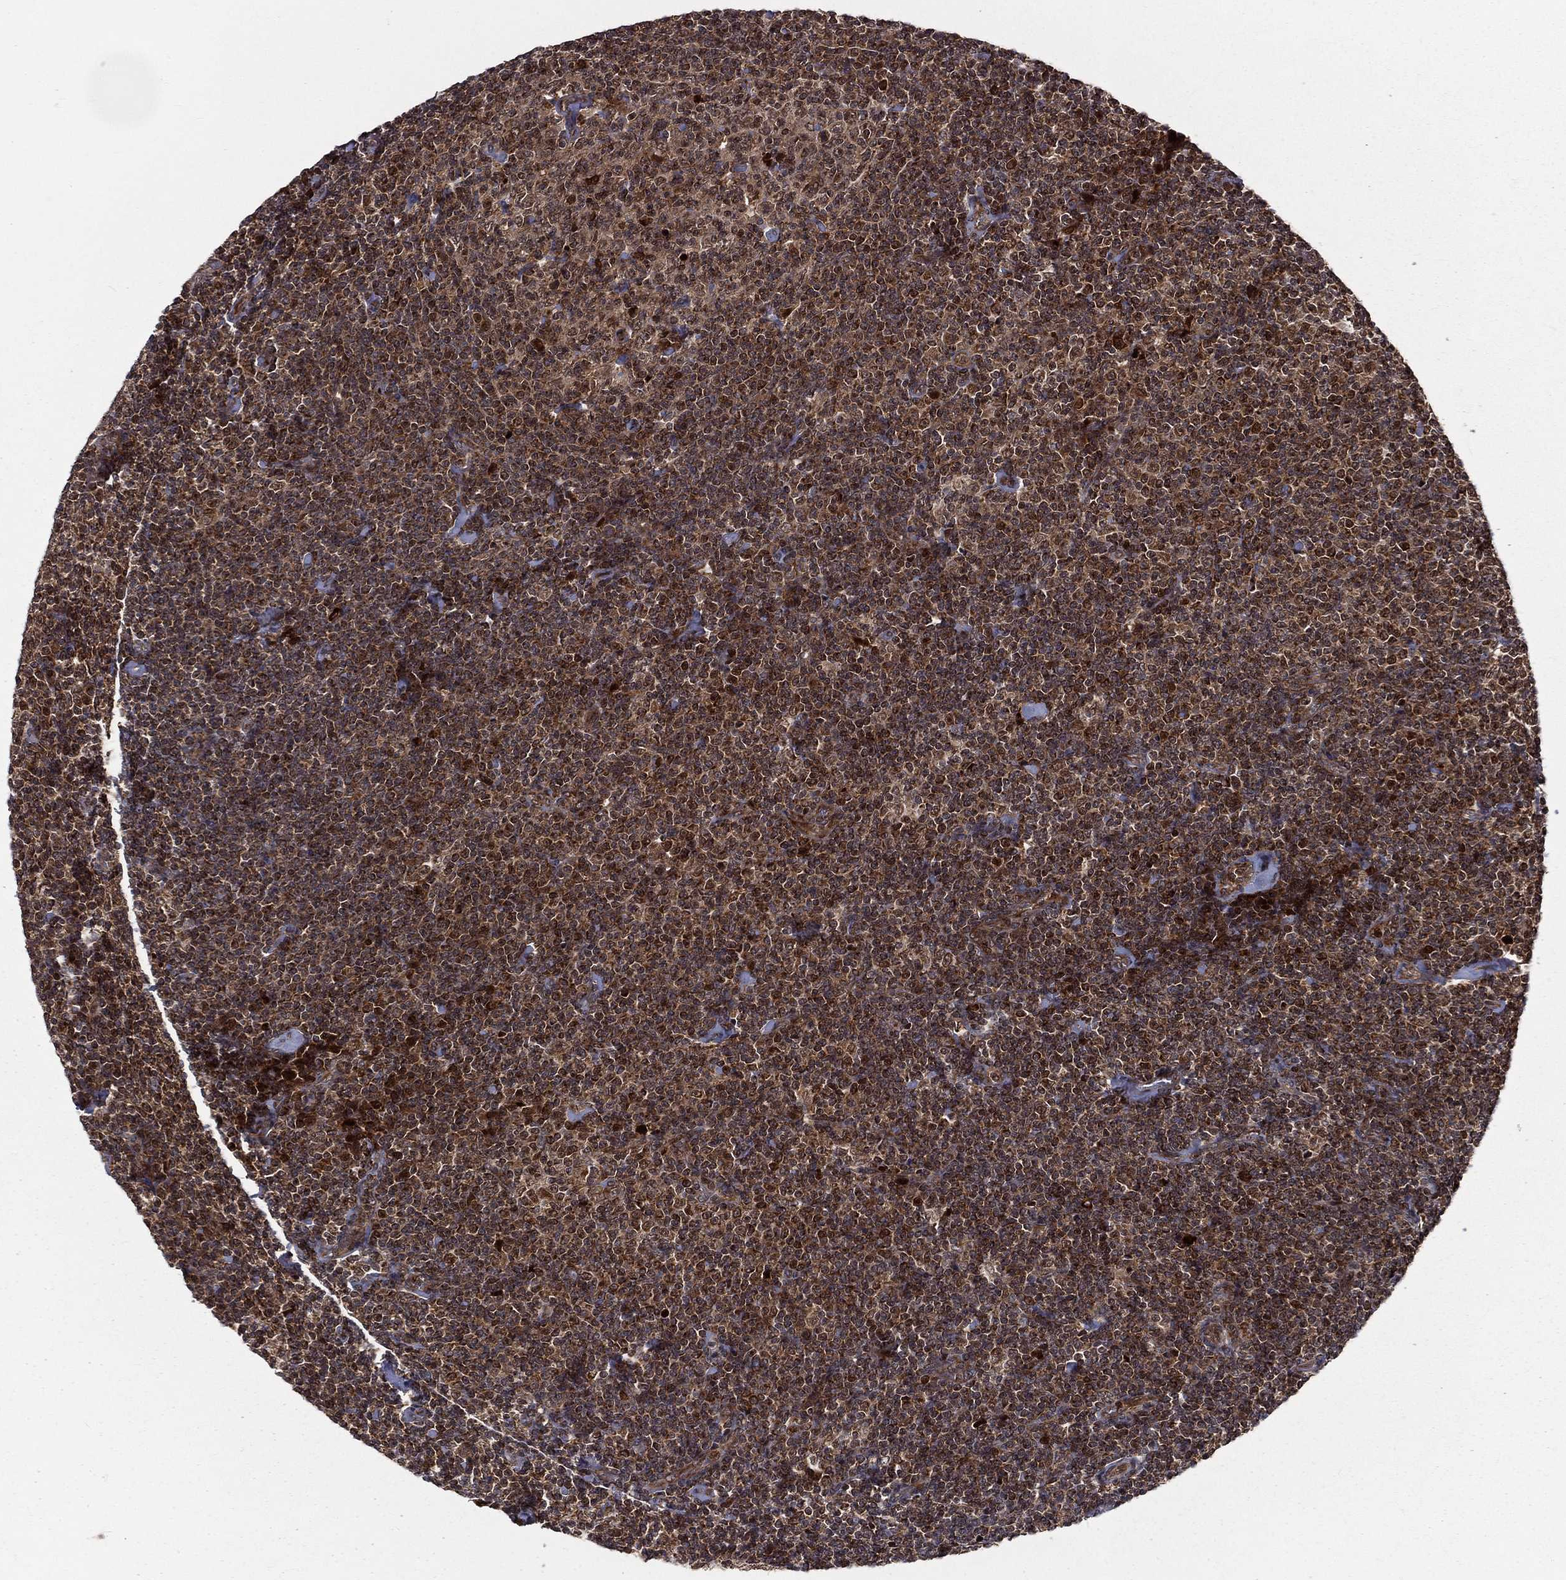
{"staining": {"intensity": "strong", "quantity": ">75%", "location": "cytoplasmic/membranous,nuclear"}, "tissue": "lymphoma", "cell_type": "Tumor cells", "image_type": "cancer", "snomed": [{"axis": "morphology", "description": "Malignant lymphoma, non-Hodgkin's type, Low grade"}, {"axis": "topography", "description": "Lymph node"}], "caption": "DAB immunohistochemical staining of low-grade malignant lymphoma, non-Hodgkin's type demonstrates strong cytoplasmic/membranous and nuclear protein expression in approximately >75% of tumor cells.", "gene": "MDM2", "patient": {"sex": "male", "age": 81}}